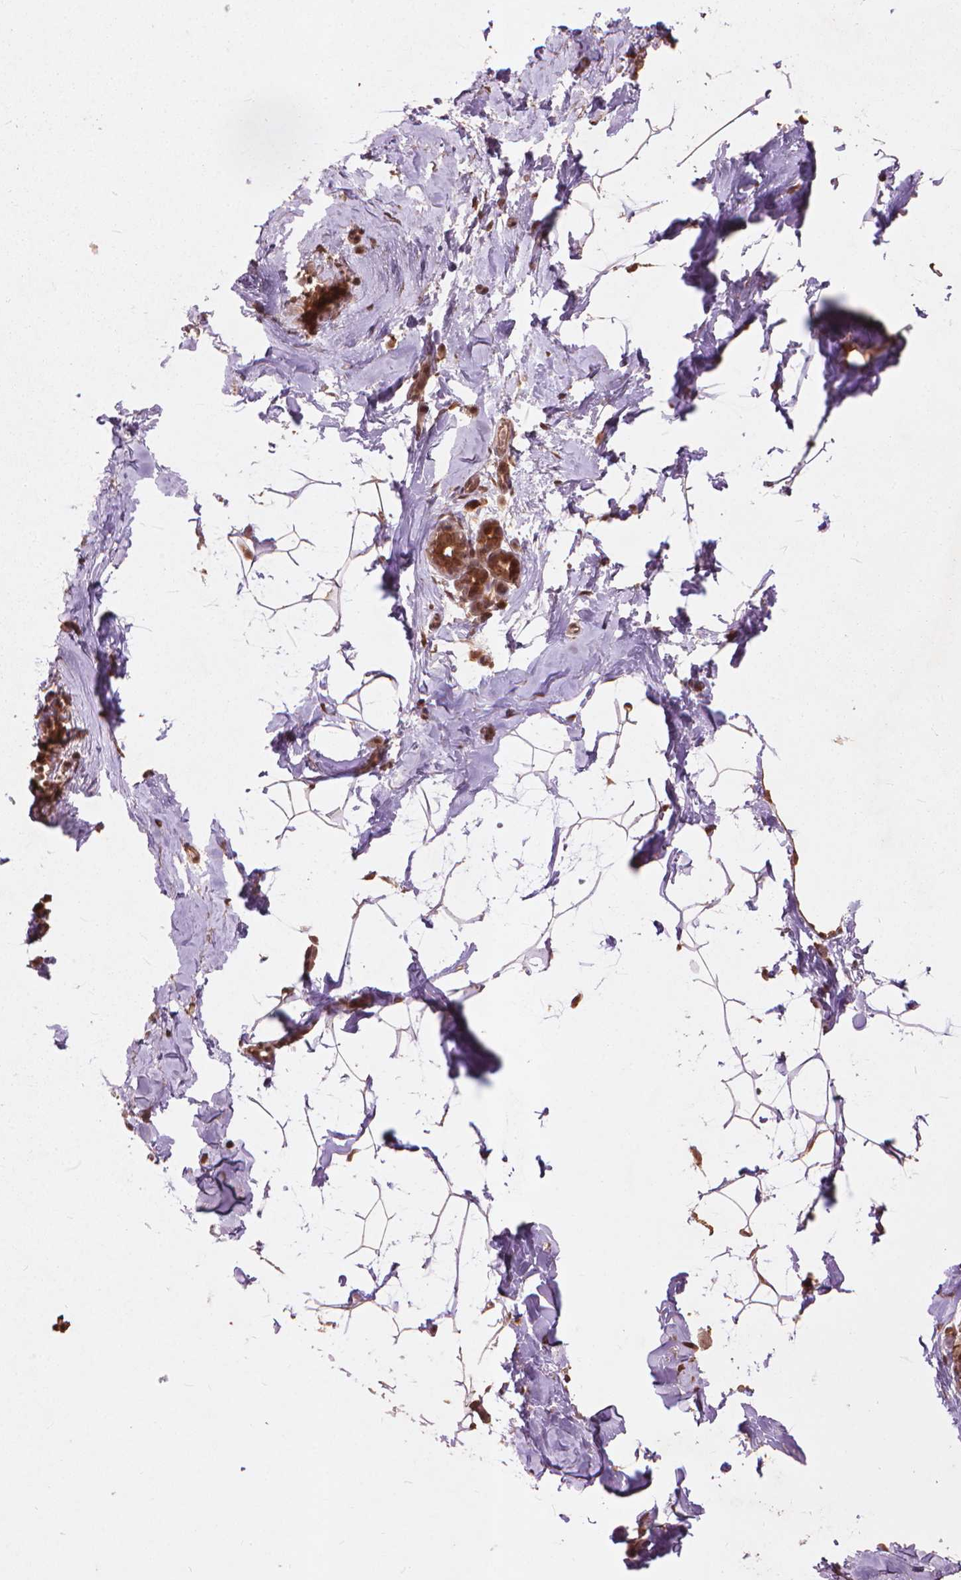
{"staining": {"intensity": "moderate", "quantity": "<25%", "location": "nuclear"}, "tissue": "breast", "cell_type": "Adipocytes", "image_type": "normal", "snomed": [{"axis": "morphology", "description": "Normal tissue, NOS"}, {"axis": "topography", "description": "Breast"}], "caption": "Protein expression analysis of normal breast shows moderate nuclear staining in about <25% of adipocytes. The staining was performed using DAB, with brown indicating positive protein expression. Nuclei are stained blue with hematoxylin.", "gene": "SSU72", "patient": {"sex": "female", "age": 32}}